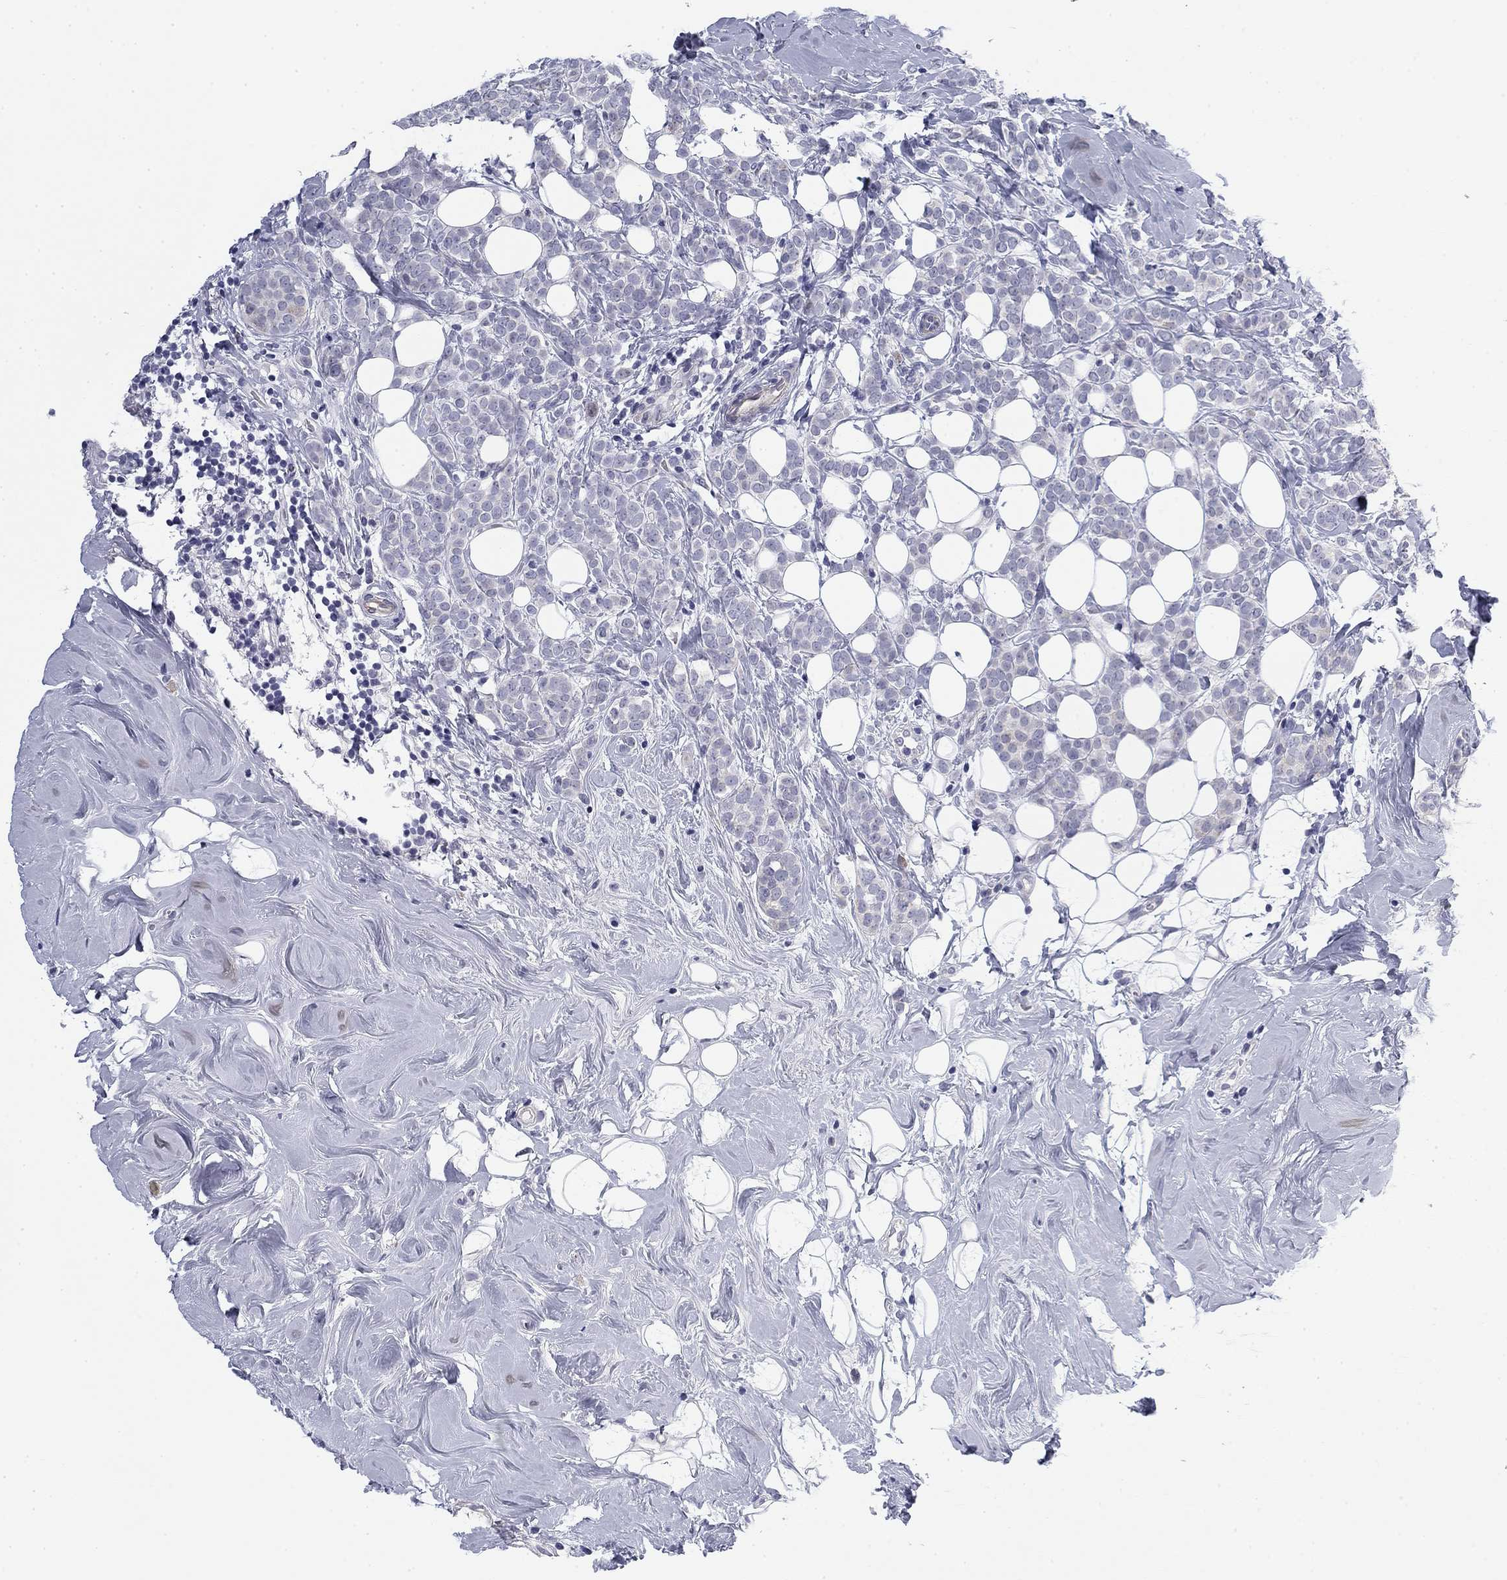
{"staining": {"intensity": "negative", "quantity": "none", "location": "none"}, "tissue": "breast cancer", "cell_type": "Tumor cells", "image_type": "cancer", "snomed": [{"axis": "morphology", "description": "Lobular carcinoma"}, {"axis": "topography", "description": "Breast"}], "caption": "Image shows no protein positivity in tumor cells of breast lobular carcinoma tissue. (DAB (3,3'-diaminobenzidine) immunohistochemistry with hematoxylin counter stain).", "gene": "PRPH", "patient": {"sex": "female", "age": 49}}